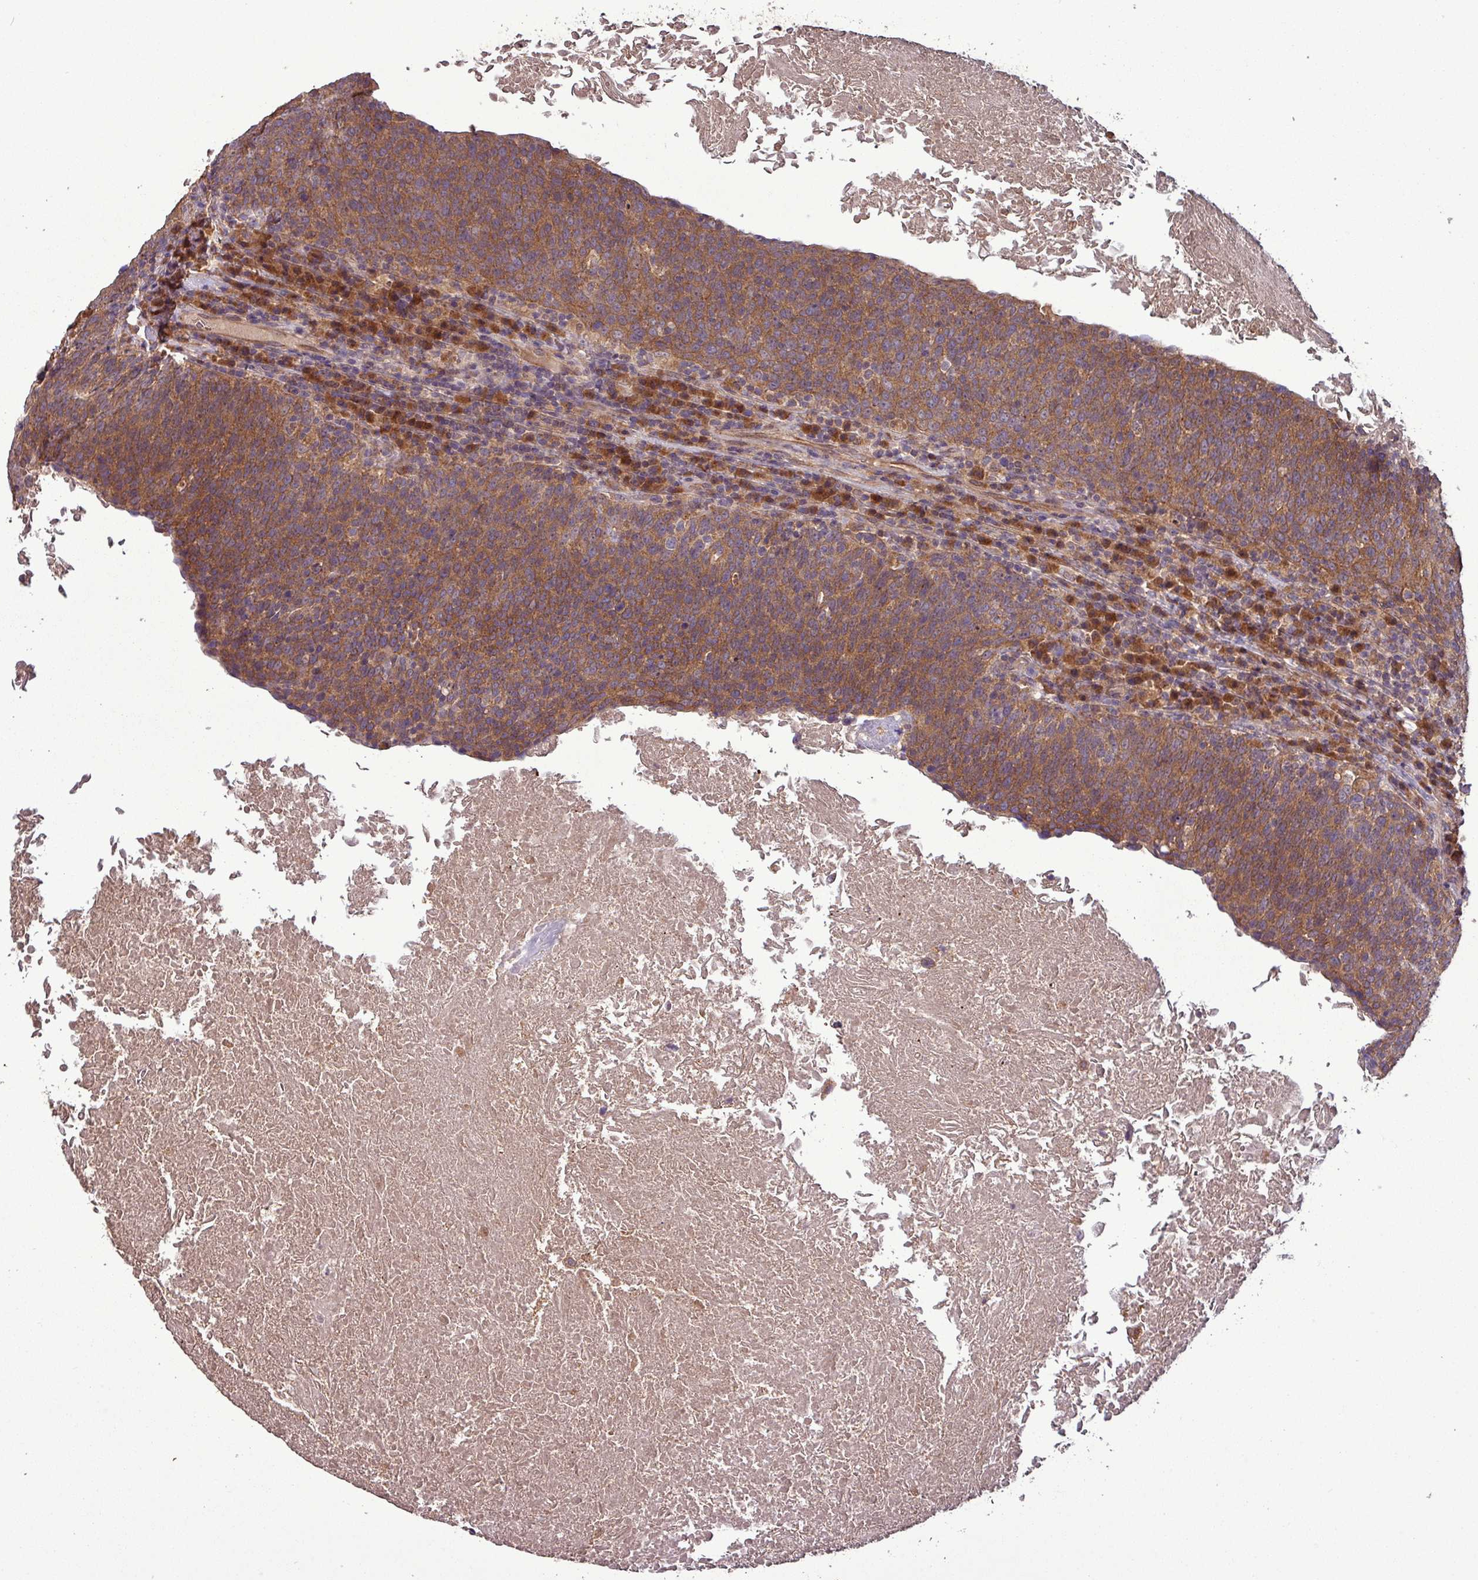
{"staining": {"intensity": "moderate", "quantity": ">75%", "location": "cytoplasmic/membranous"}, "tissue": "head and neck cancer", "cell_type": "Tumor cells", "image_type": "cancer", "snomed": [{"axis": "morphology", "description": "Squamous cell carcinoma, NOS"}, {"axis": "morphology", "description": "Squamous cell carcinoma, metastatic, NOS"}, {"axis": "topography", "description": "Lymph node"}, {"axis": "topography", "description": "Head-Neck"}], "caption": "Tumor cells show medium levels of moderate cytoplasmic/membranous positivity in approximately >75% of cells in human head and neck metastatic squamous cell carcinoma.", "gene": "NT5C3A", "patient": {"sex": "male", "age": 62}}